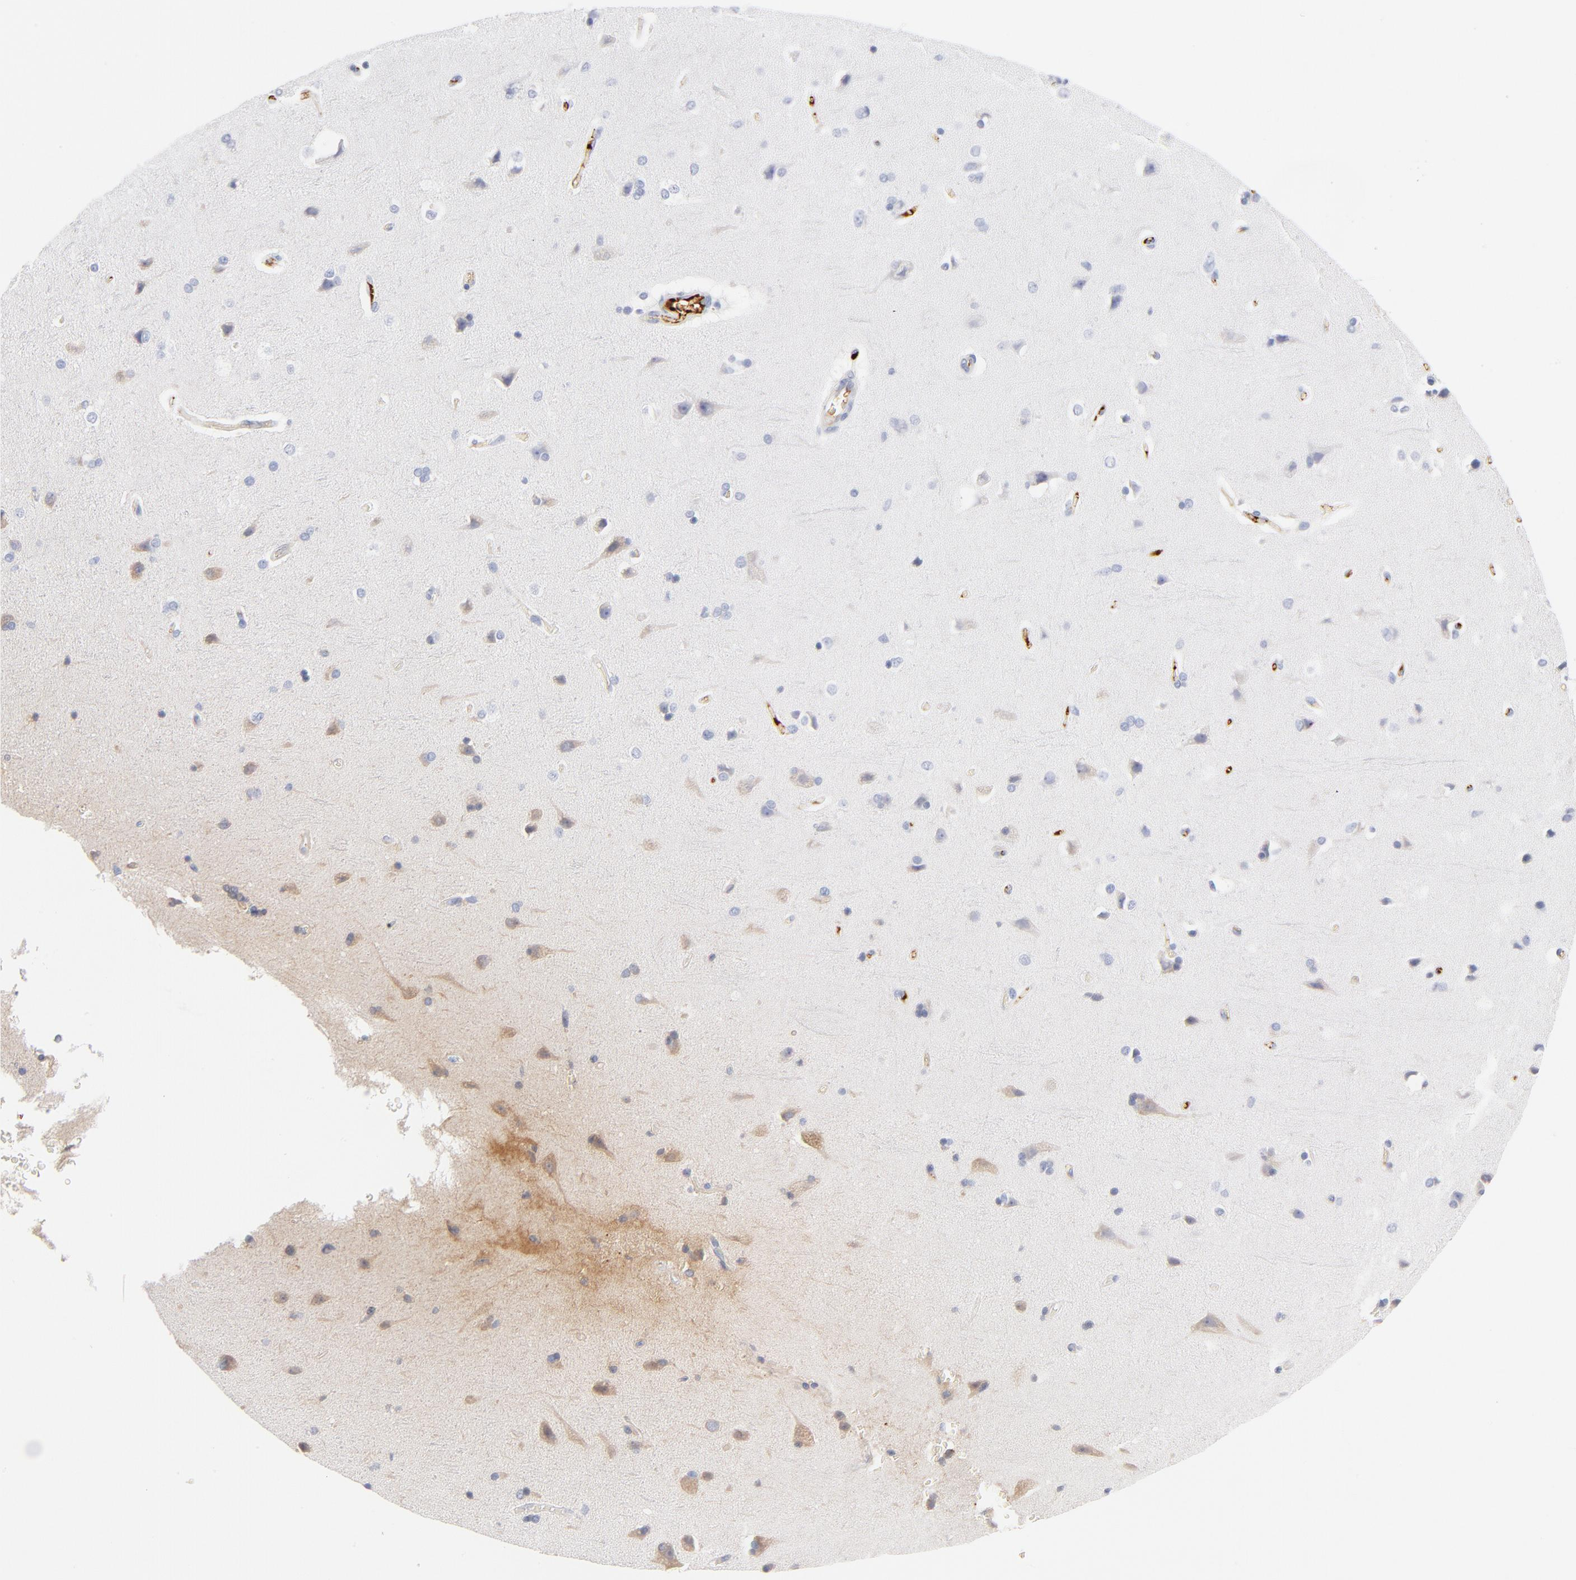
{"staining": {"intensity": "strong", "quantity": "<25%", "location": "cytoplasmic/membranous"}, "tissue": "cerebral cortex", "cell_type": "Endothelial cells", "image_type": "normal", "snomed": [{"axis": "morphology", "description": "Normal tissue, NOS"}, {"axis": "topography", "description": "Cerebral cortex"}], "caption": "Immunohistochemistry (IHC) histopathology image of unremarkable cerebral cortex stained for a protein (brown), which reveals medium levels of strong cytoplasmic/membranous staining in about <25% of endothelial cells.", "gene": "C3", "patient": {"sex": "male", "age": 62}}